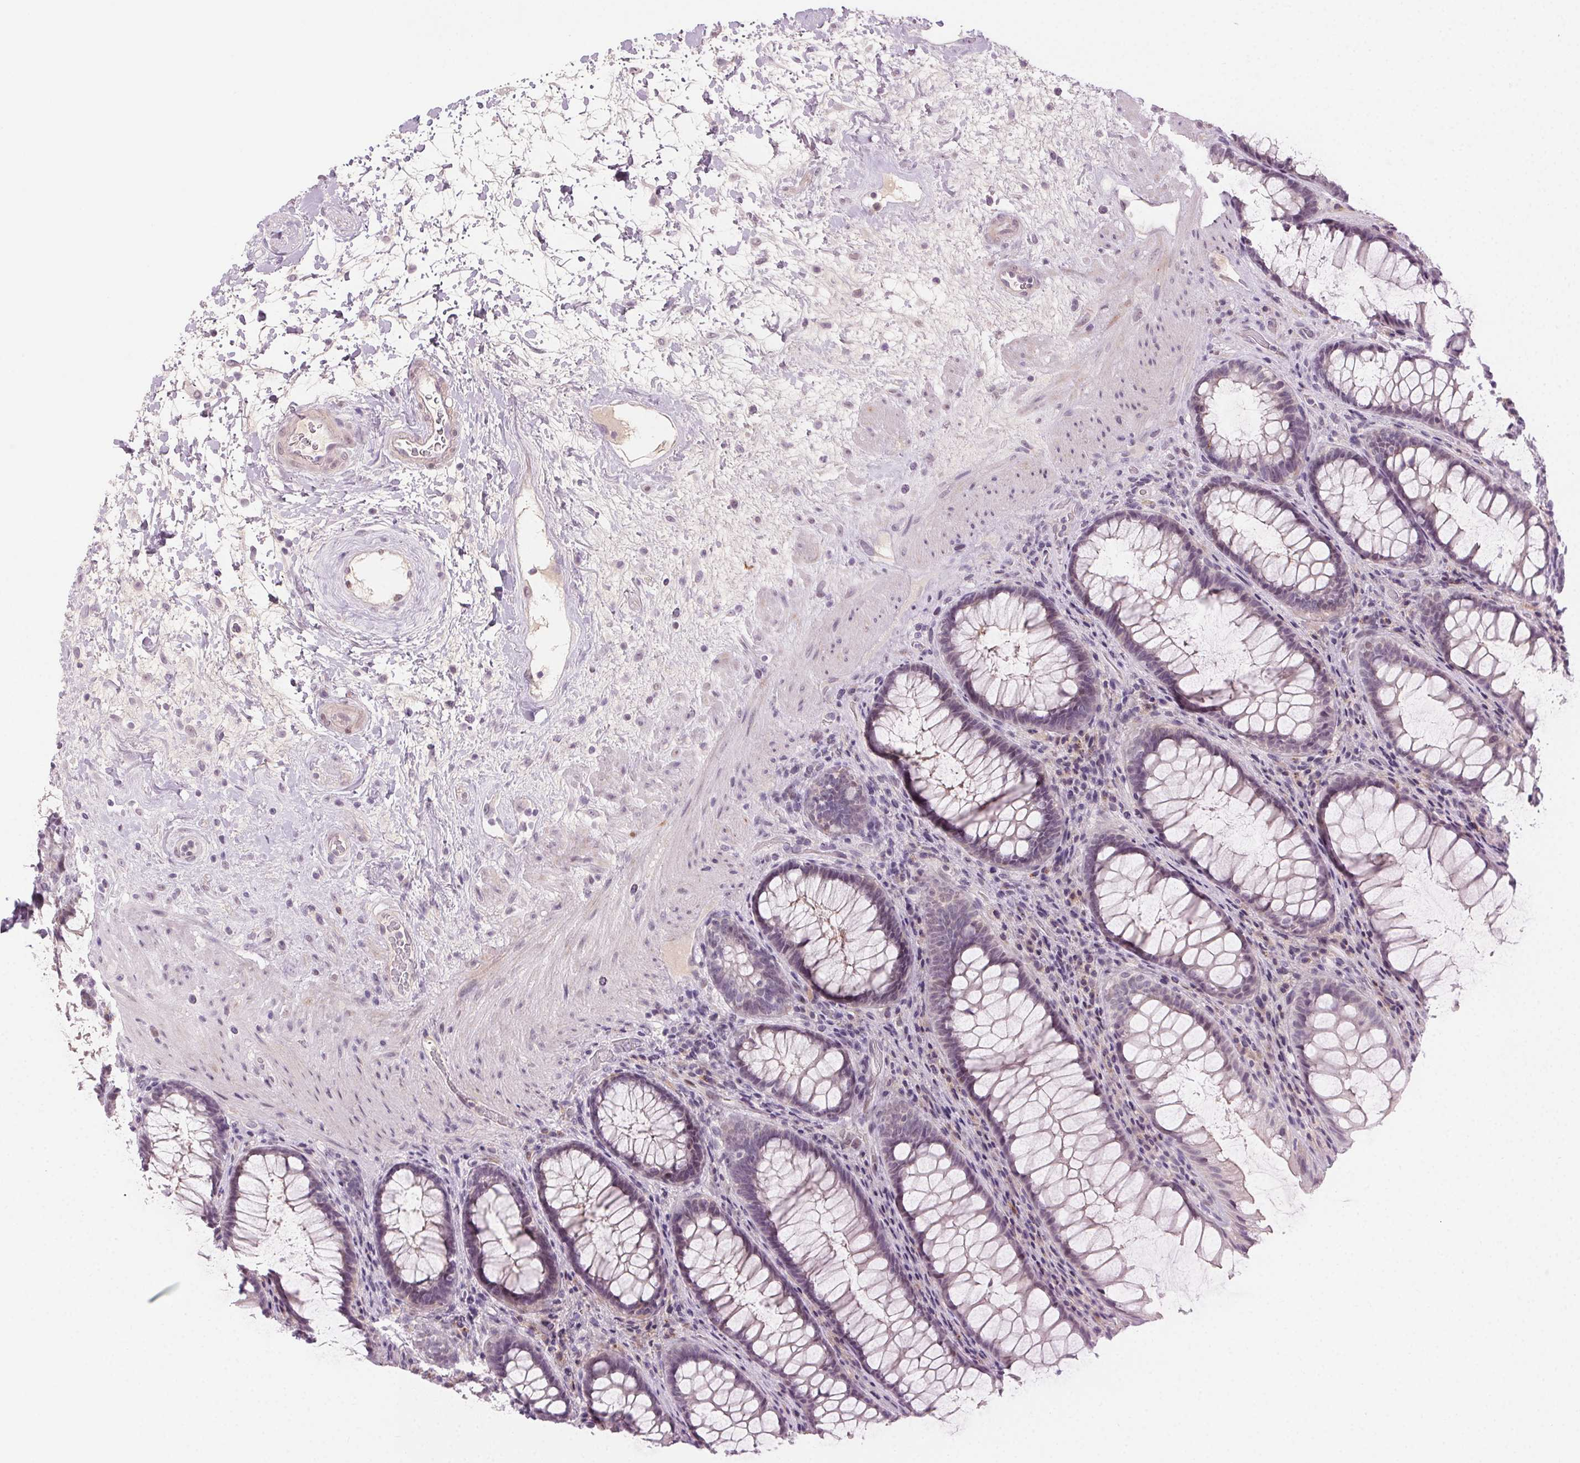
{"staining": {"intensity": "weak", "quantity": "<25%", "location": "cytoplasmic/membranous"}, "tissue": "rectum", "cell_type": "Glandular cells", "image_type": "normal", "snomed": [{"axis": "morphology", "description": "Normal tissue, NOS"}, {"axis": "topography", "description": "Rectum"}], "caption": "The immunohistochemistry (IHC) histopathology image has no significant positivity in glandular cells of rectum.", "gene": "HSF5", "patient": {"sex": "male", "age": 72}}